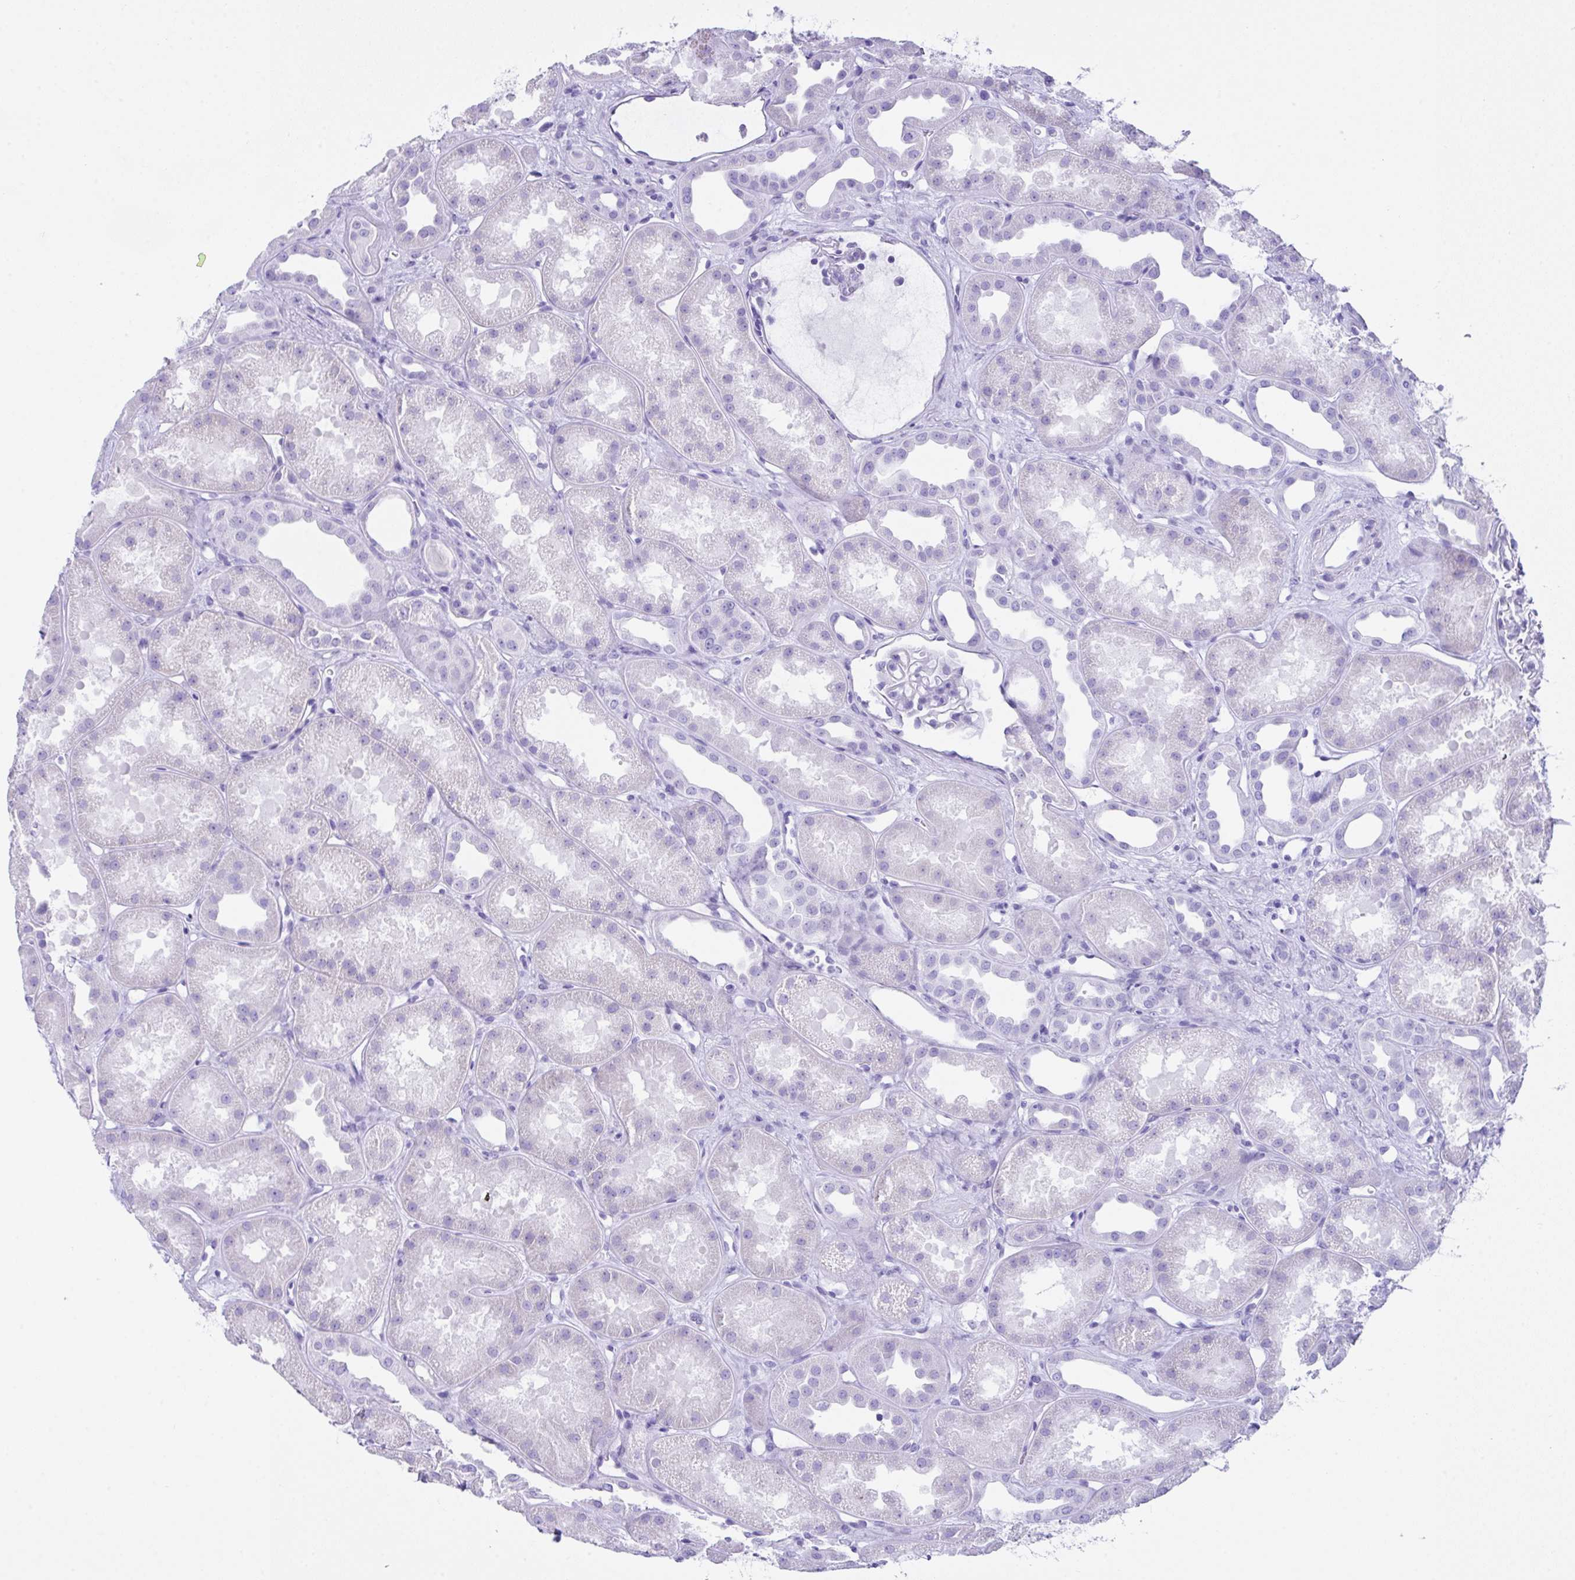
{"staining": {"intensity": "negative", "quantity": "none", "location": "none"}, "tissue": "kidney", "cell_type": "Cells in glomeruli", "image_type": "normal", "snomed": [{"axis": "morphology", "description": "Normal tissue, NOS"}, {"axis": "topography", "description": "Kidney"}], "caption": "The photomicrograph exhibits no staining of cells in glomeruli in benign kidney. (DAB (3,3'-diaminobenzidine) immunohistochemistry visualized using brightfield microscopy, high magnification).", "gene": "LGALS4", "patient": {"sex": "male", "age": 61}}